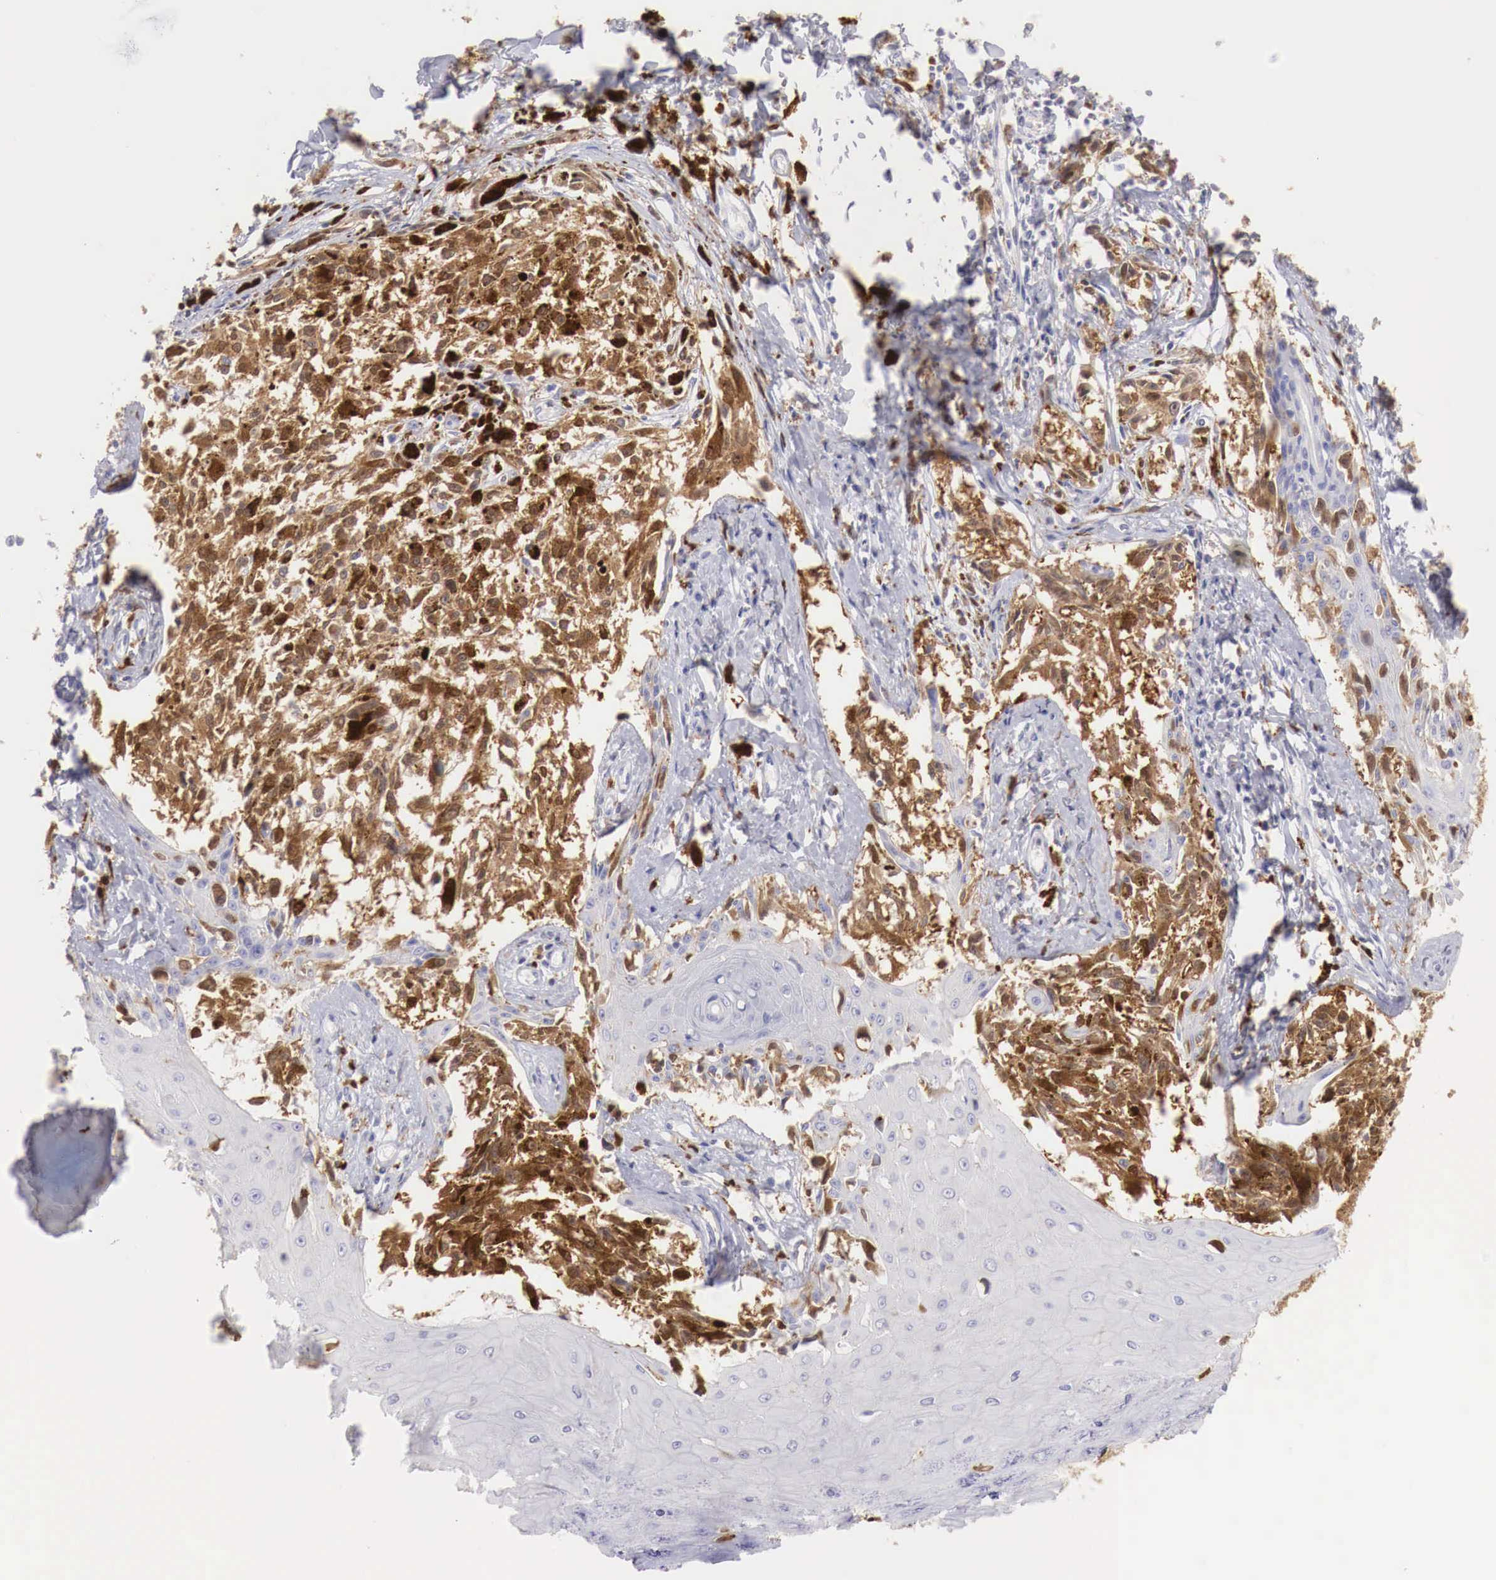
{"staining": {"intensity": "strong", "quantity": "25%-75%", "location": "cytoplasmic/membranous"}, "tissue": "melanoma", "cell_type": "Tumor cells", "image_type": "cancer", "snomed": [{"axis": "morphology", "description": "Malignant melanoma, NOS"}, {"axis": "topography", "description": "Skin"}], "caption": "Human melanoma stained with a brown dye exhibits strong cytoplasmic/membranous positive positivity in approximately 25%-75% of tumor cells.", "gene": "RENBP", "patient": {"sex": "female", "age": 82}}